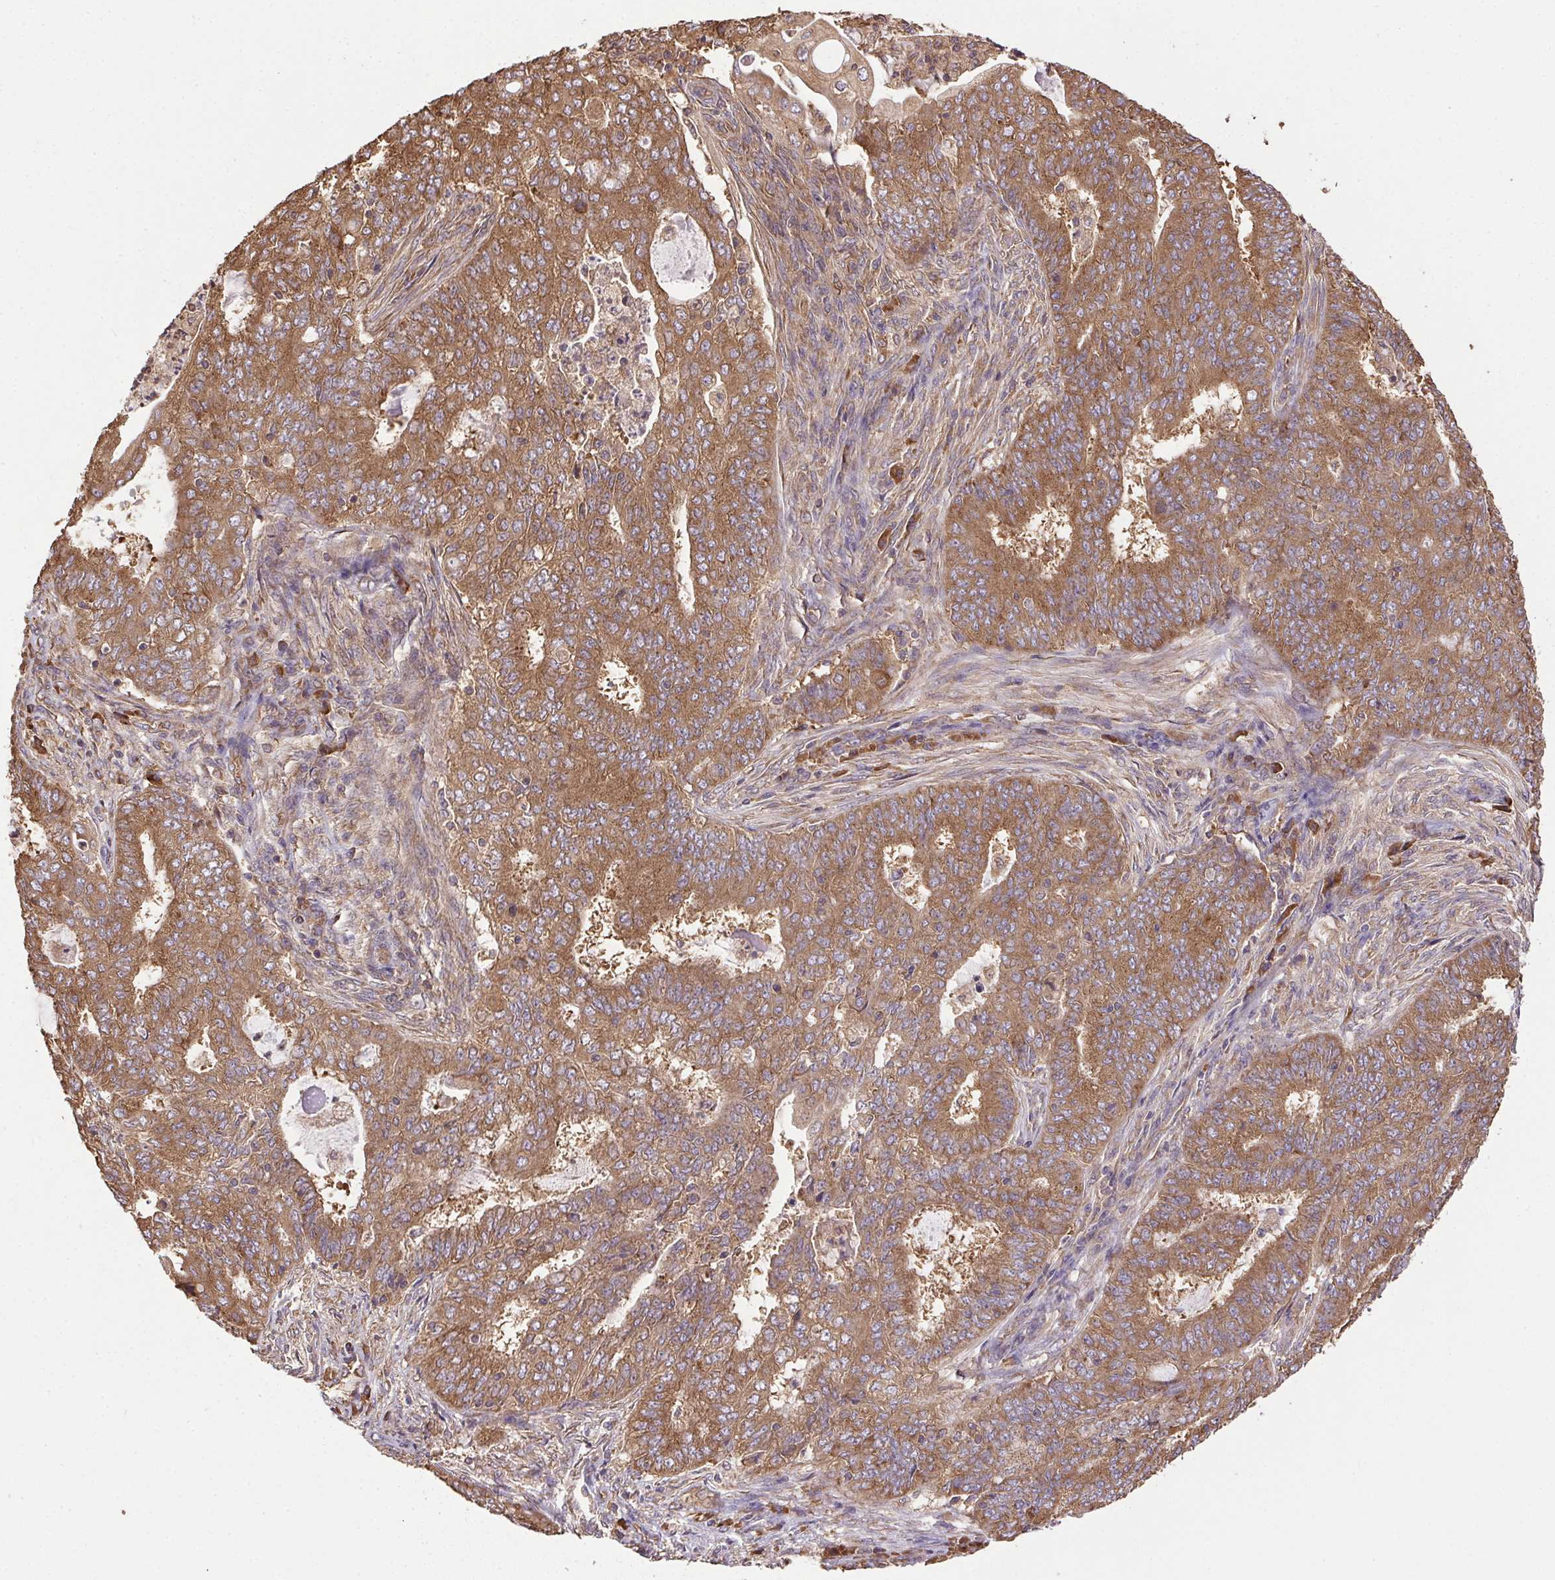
{"staining": {"intensity": "moderate", "quantity": ">75%", "location": "cytoplasmic/membranous"}, "tissue": "endometrial cancer", "cell_type": "Tumor cells", "image_type": "cancer", "snomed": [{"axis": "morphology", "description": "Adenocarcinoma, NOS"}, {"axis": "topography", "description": "Endometrium"}], "caption": "IHC of human endometrial adenocarcinoma reveals medium levels of moderate cytoplasmic/membranous positivity in about >75% of tumor cells. The staining was performed using DAB, with brown indicating positive protein expression. Nuclei are stained blue with hematoxylin.", "gene": "EIF2S1", "patient": {"sex": "female", "age": 62}}